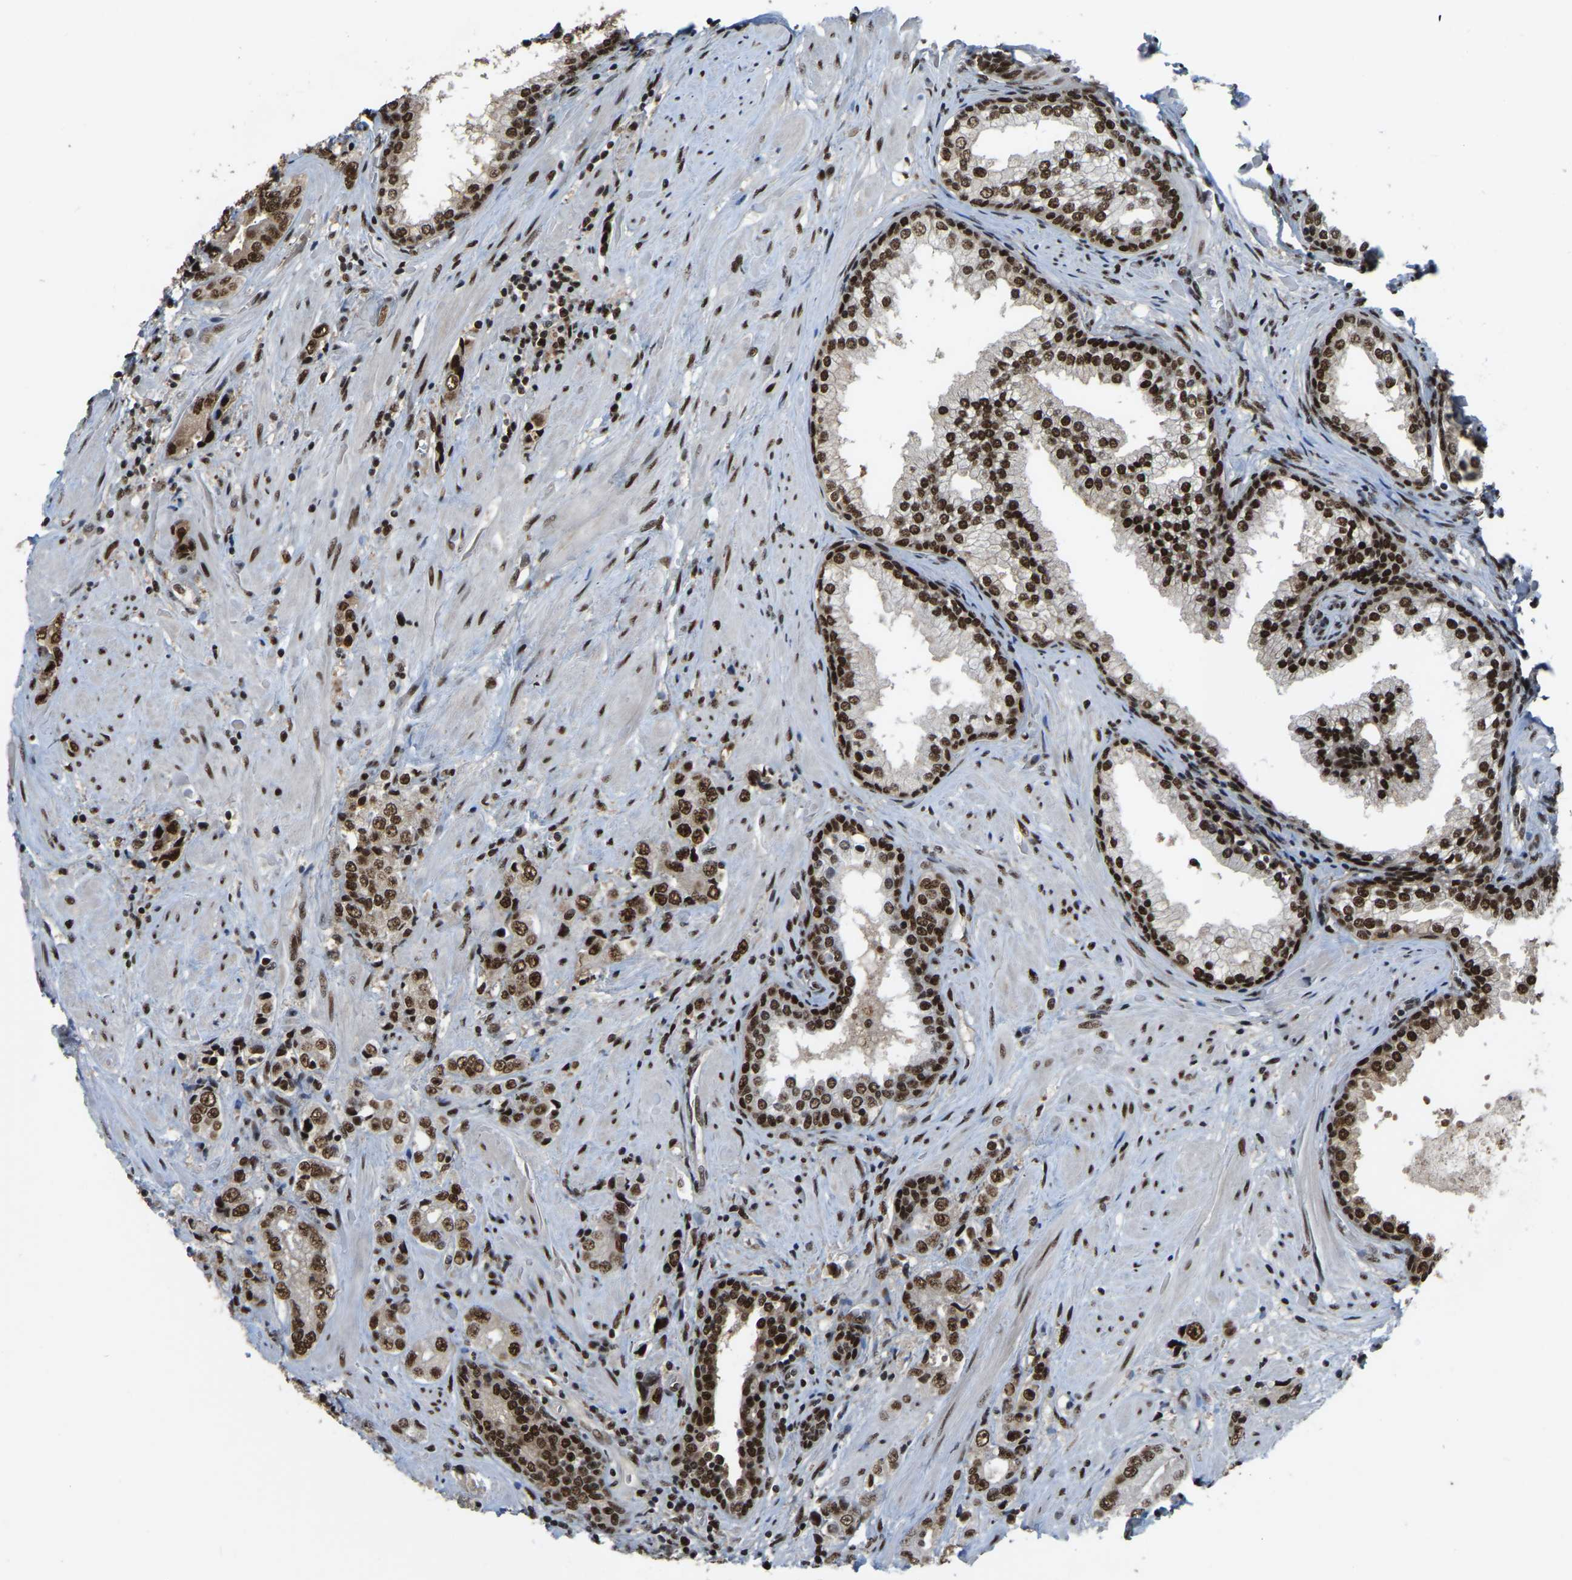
{"staining": {"intensity": "strong", "quantity": ">75%", "location": "nuclear"}, "tissue": "prostate cancer", "cell_type": "Tumor cells", "image_type": "cancer", "snomed": [{"axis": "morphology", "description": "Adenocarcinoma, High grade"}, {"axis": "topography", "description": "Prostate"}], "caption": "Approximately >75% of tumor cells in human prostate high-grade adenocarcinoma show strong nuclear protein positivity as visualized by brown immunohistochemical staining.", "gene": "TBL1XR1", "patient": {"sex": "male", "age": 61}}